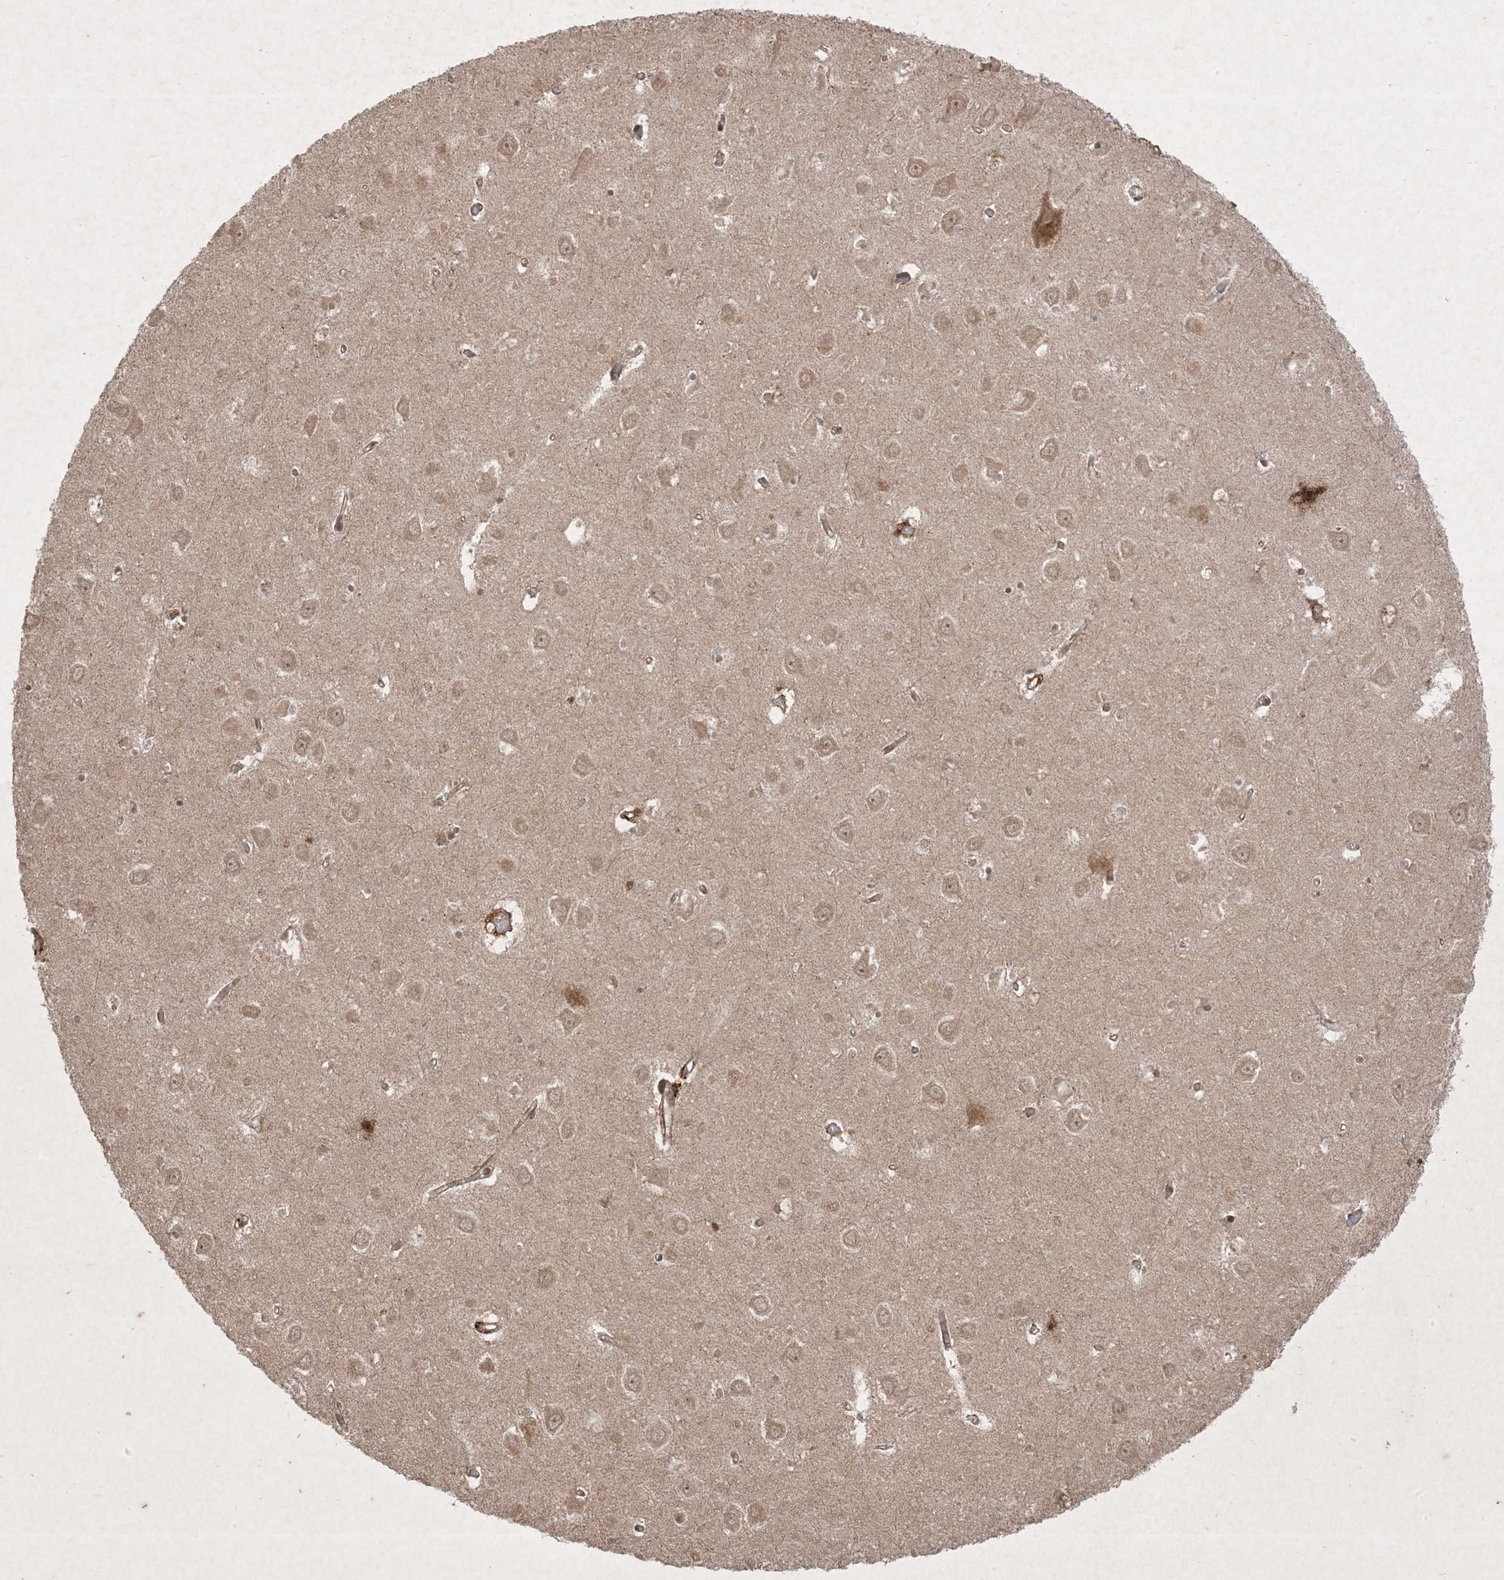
{"staining": {"intensity": "weak", "quantity": "<25%", "location": "cytoplasmic/membranous"}, "tissue": "hippocampus", "cell_type": "Glial cells", "image_type": "normal", "snomed": [{"axis": "morphology", "description": "Normal tissue, NOS"}, {"axis": "topography", "description": "Hippocampus"}], "caption": "Glial cells are negative for protein expression in normal human hippocampus. Brightfield microscopy of IHC stained with DAB (brown) and hematoxylin (blue), captured at high magnification.", "gene": "PTK6", "patient": {"sex": "male", "age": 70}}